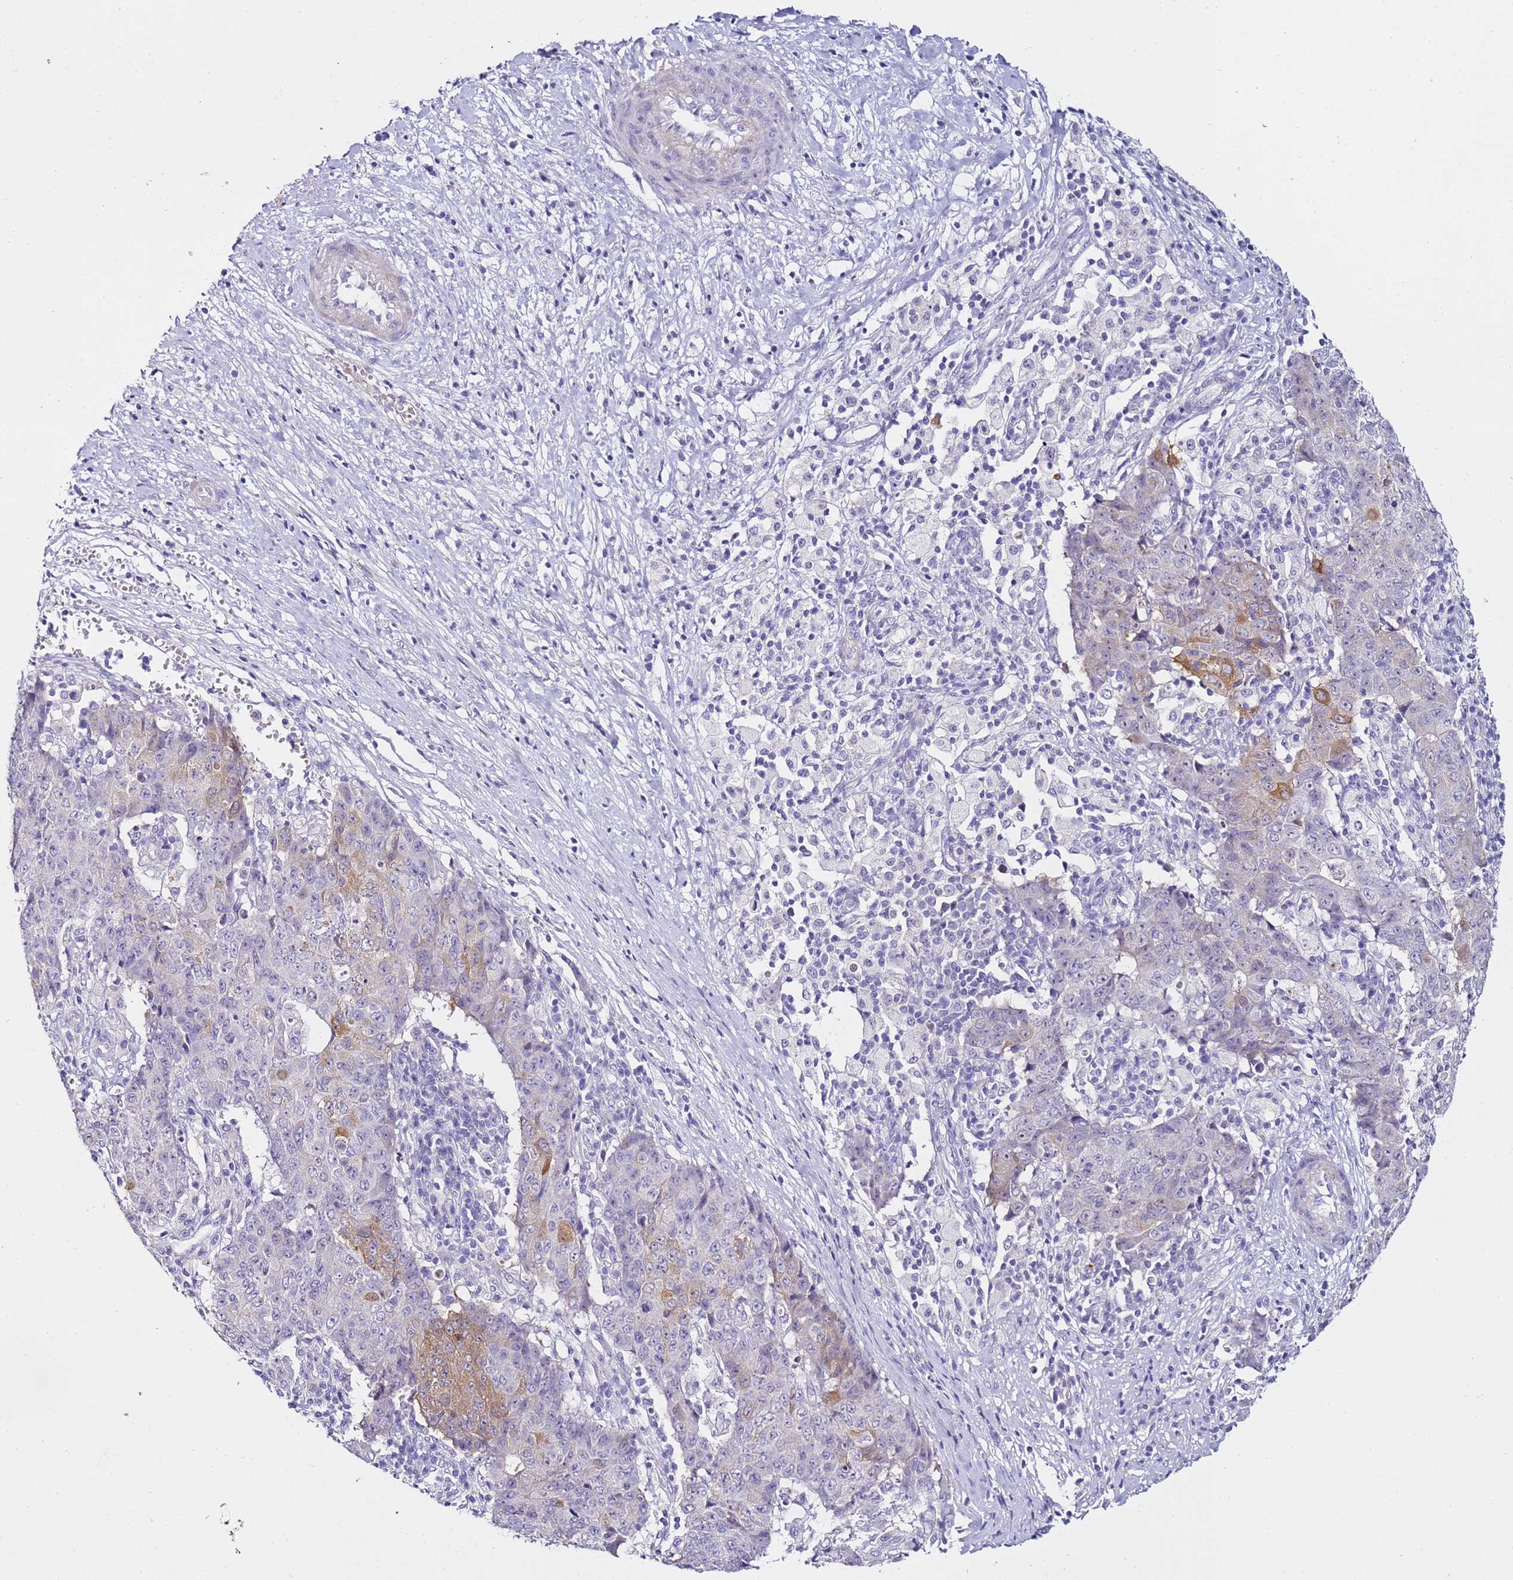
{"staining": {"intensity": "moderate", "quantity": "<25%", "location": "cytoplasmic/membranous"}, "tissue": "ovarian cancer", "cell_type": "Tumor cells", "image_type": "cancer", "snomed": [{"axis": "morphology", "description": "Carcinoma, endometroid"}, {"axis": "topography", "description": "Ovary"}], "caption": "Ovarian cancer (endometroid carcinoma) stained with a brown dye demonstrates moderate cytoplasmic/membranous positive positivity in about <25% of tumor cells.", "gene": "HGD", "patient": {"sex": "female", "age": 42}}